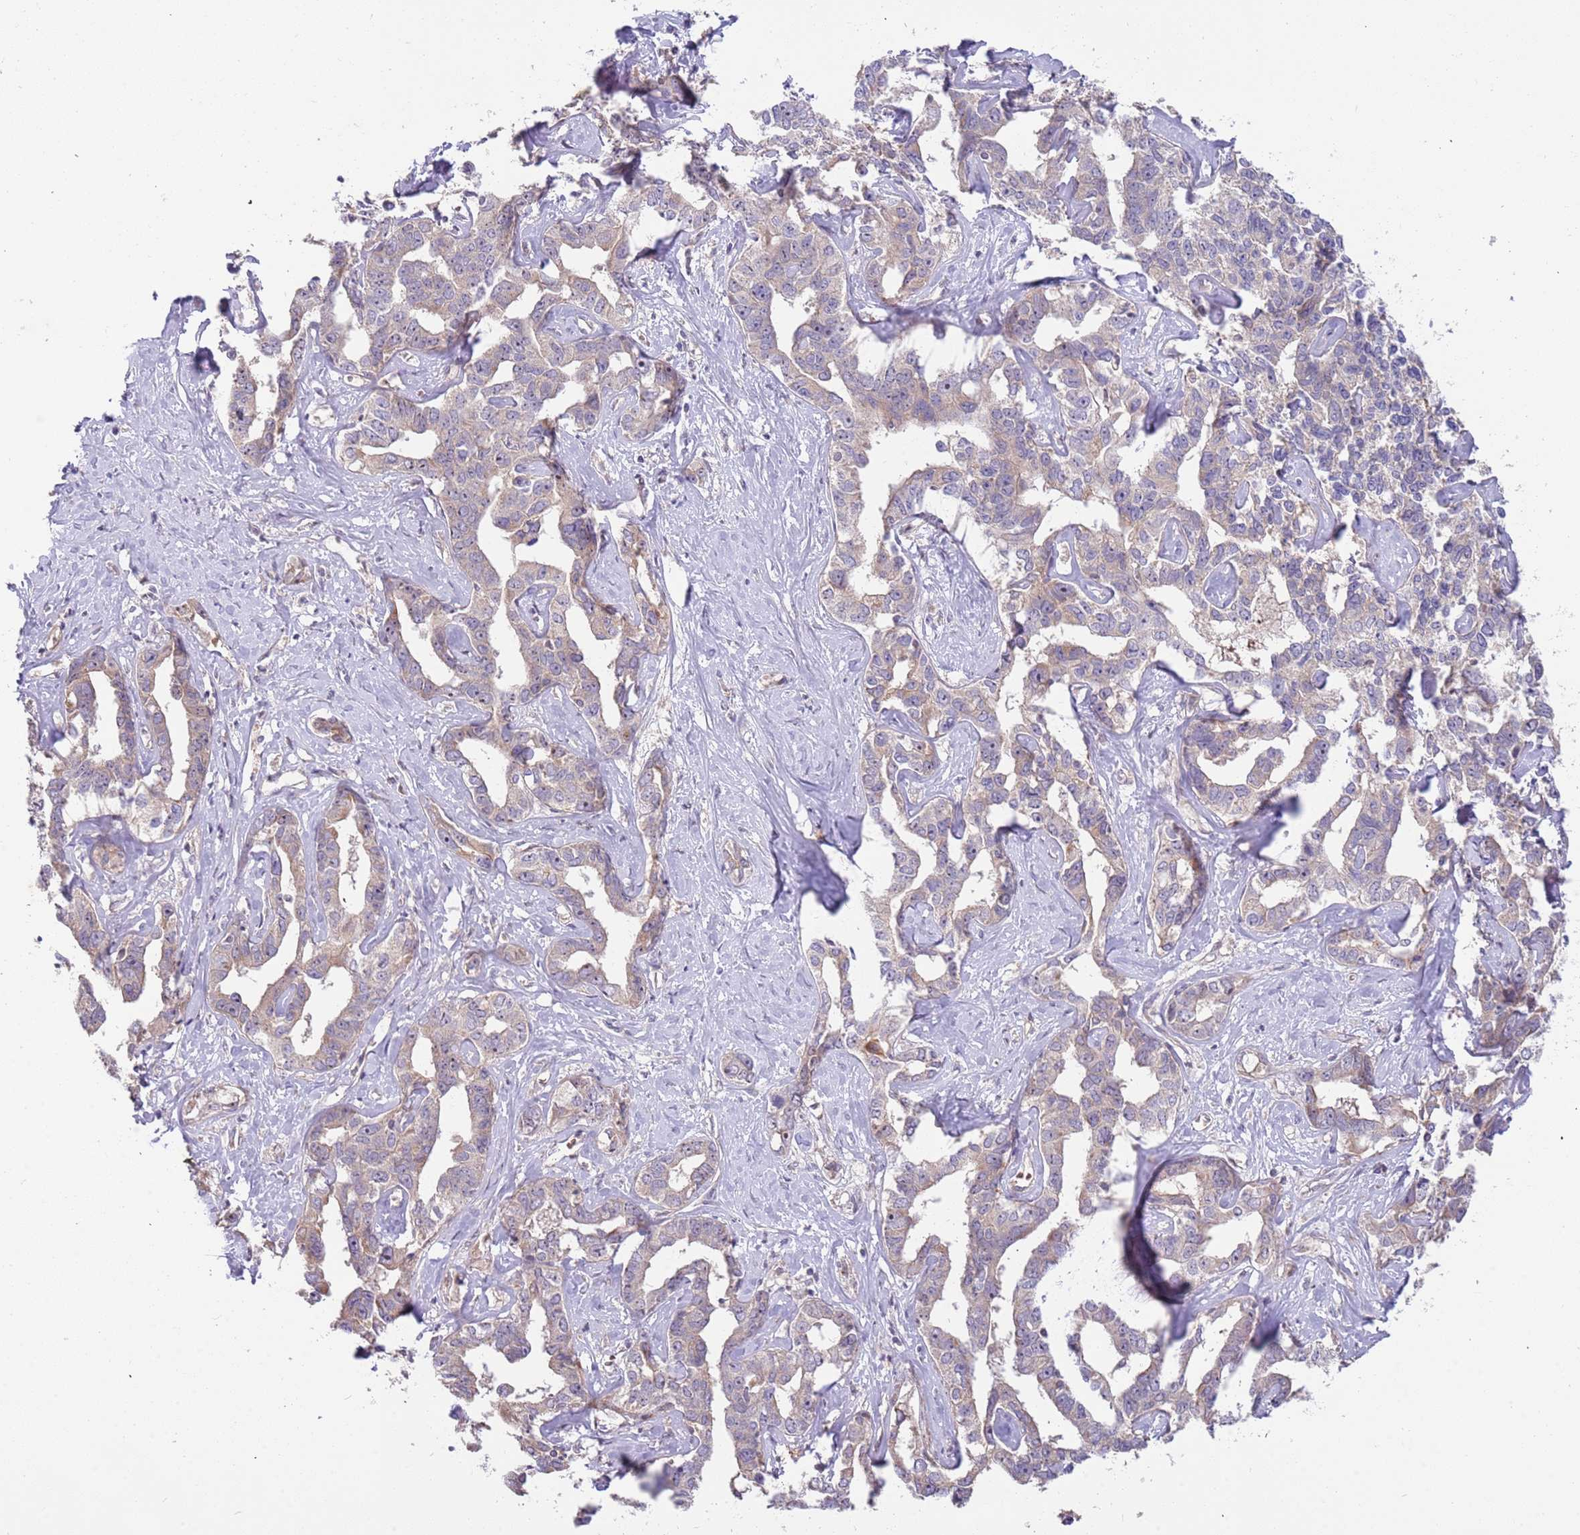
{"staining": {"intensity": "weak", "quantity": "25%-75%", "location": "cytoplasmic/membranous"}, "tissue": "liver cancer", "cell_type": "Tumor cells", "image_type": "cancer", "snomed": [{"axis": "morphology", "description": "Cholangiocarcinoma"}, {"axis": "topography", "description": "Liver"}], "caption": "This is an image of immunohistochemistry (IHC) staining of cholangiocarcinoma (liver), which shows weak staining in the cytoplasmic/membranous of tumor cells.", "gene": "TRAPPC6B", "patient": {"sex": "male", "age": 59}}